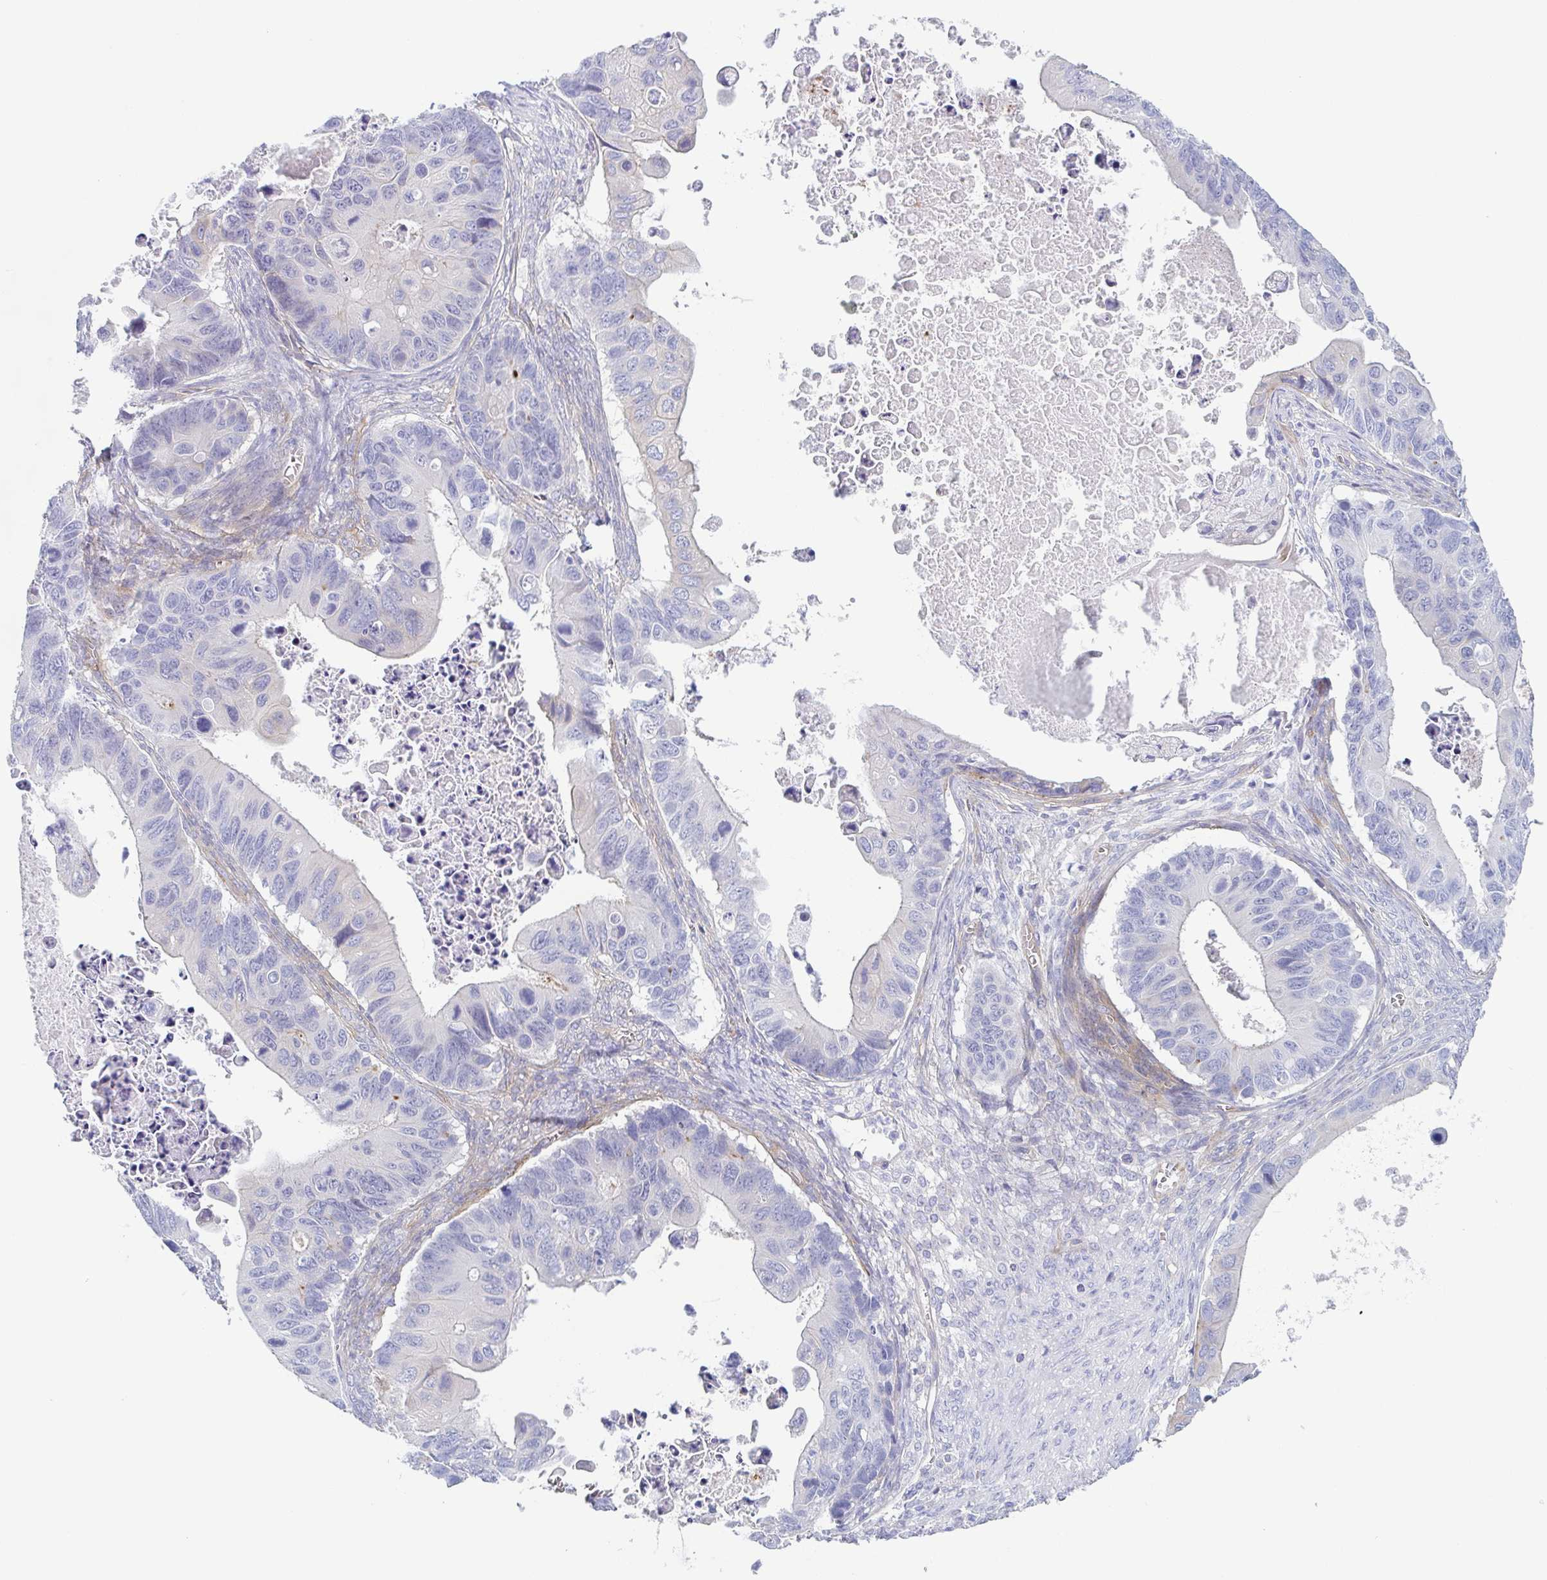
{"staining": {"intensity": "negative", "quantity": "none", "location": "none"}, "tissue": "ovarian cancer", "cell_type": "Tumor cells", "image_type": "cancer", "snomed": [{"axis": "morphology", "description": "Cystadenocarcinoma, mucinous, NOS"}, {"axis": "topography", "description": "Ovary"}], "caption": "Tumor cells are negative for protein expression in human ovarian mucinous cystadenocarcinoma.", "gene": "DYNC1I1", "patient": {"sex": "female", "age": 64}}